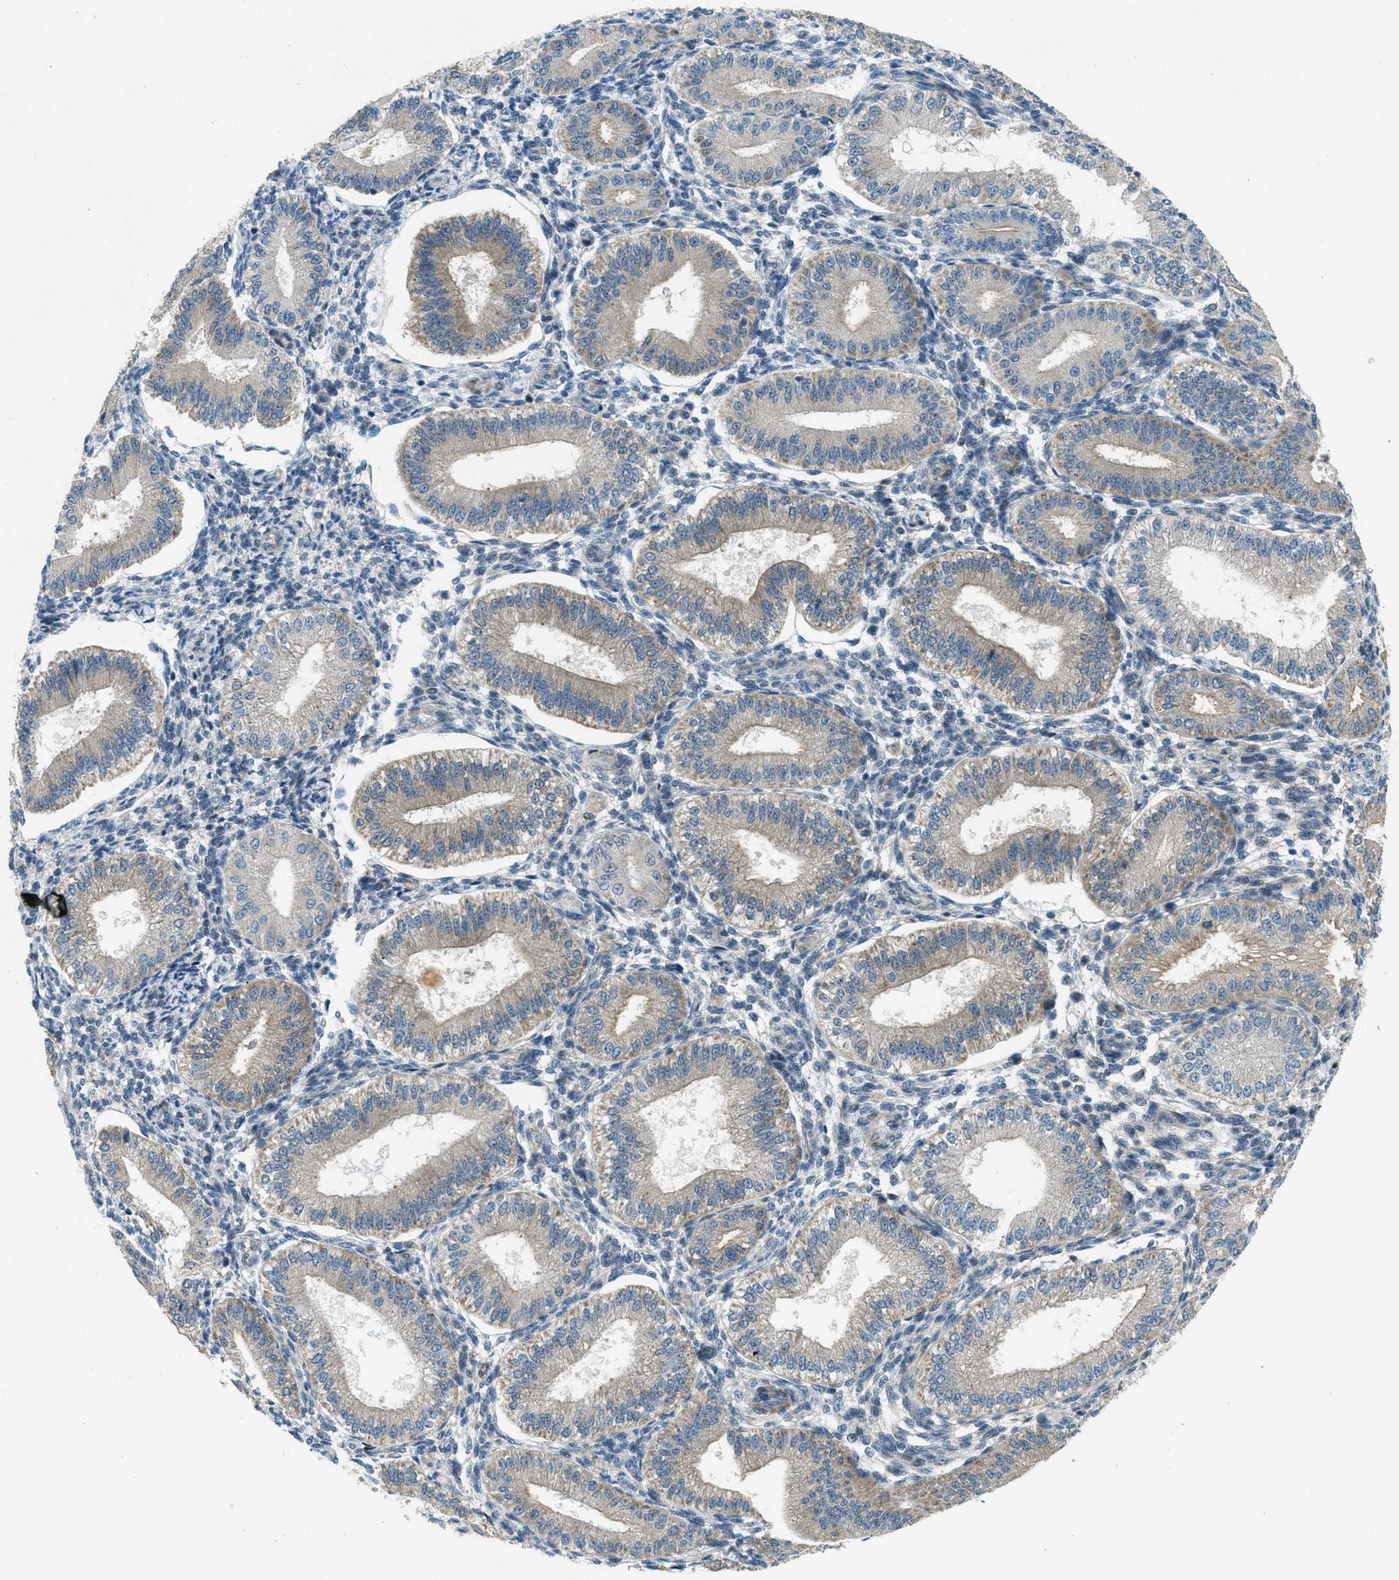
{"staining": {"intensity": "weak", "quantity": "<25%", "location": "cytoplasmic/membranous"}, "tissue": "endometrium", "cell_type": "Cells in endometrial stroma", "image_type": "normal", "snomed": [{"axis": "morphology", "description": "Normal tissue, NOS"}, {"axis": "topography", "description": "Endometrium"}], "caption": "Cells in endometrial stroma show no significant expression in benign endometrium. (DAB immunohistochemistry visualized using brightfield microscopy, high magnification).", "gene": "SNX14", "patient": {"sex": "female", "age": 39}}